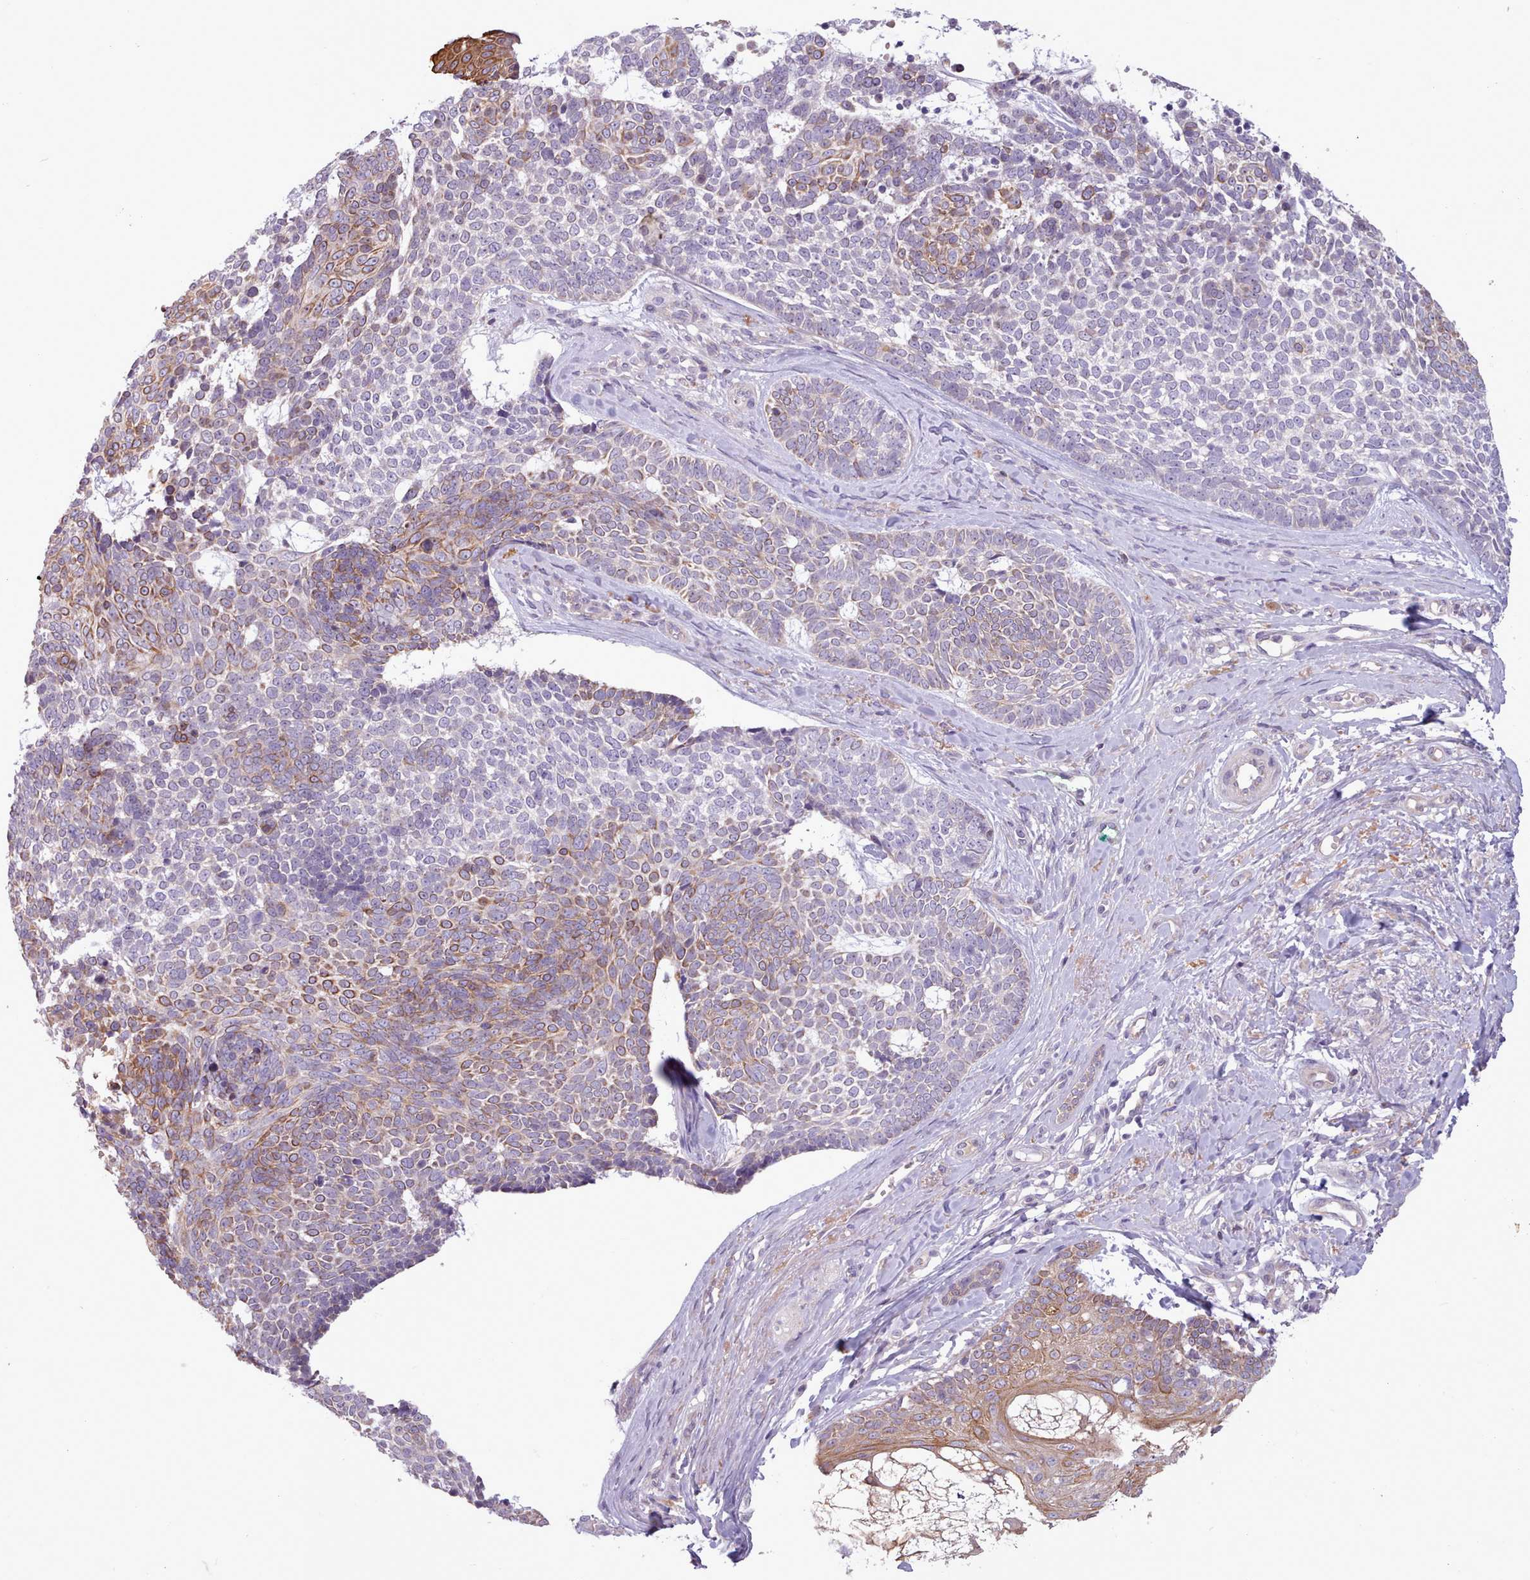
{"staining": {"intensity": "moderate", "quantity": "<25%", "location": "cytoplasmic/membranous"}, "tissue": "skin cancer", "cell_type": "Tumor cells", "image_type": "cancer", "snomed": [{"axis": "morphology", "description": "Basal cell carcinoma"}, {"axis": "topography", "description": "Skin"}], "caption": "Immunohistochemistry (IHC) (DAB (3,3'-diaminobenzidine)) staining of human skin cancer (basal cell carcinoma) reveals moderate cytoplasmic/membranous protein staining in about <25% of tumor cells.", "gene": "NMRK1", "patient": {"sex": "female", "age": 81}}